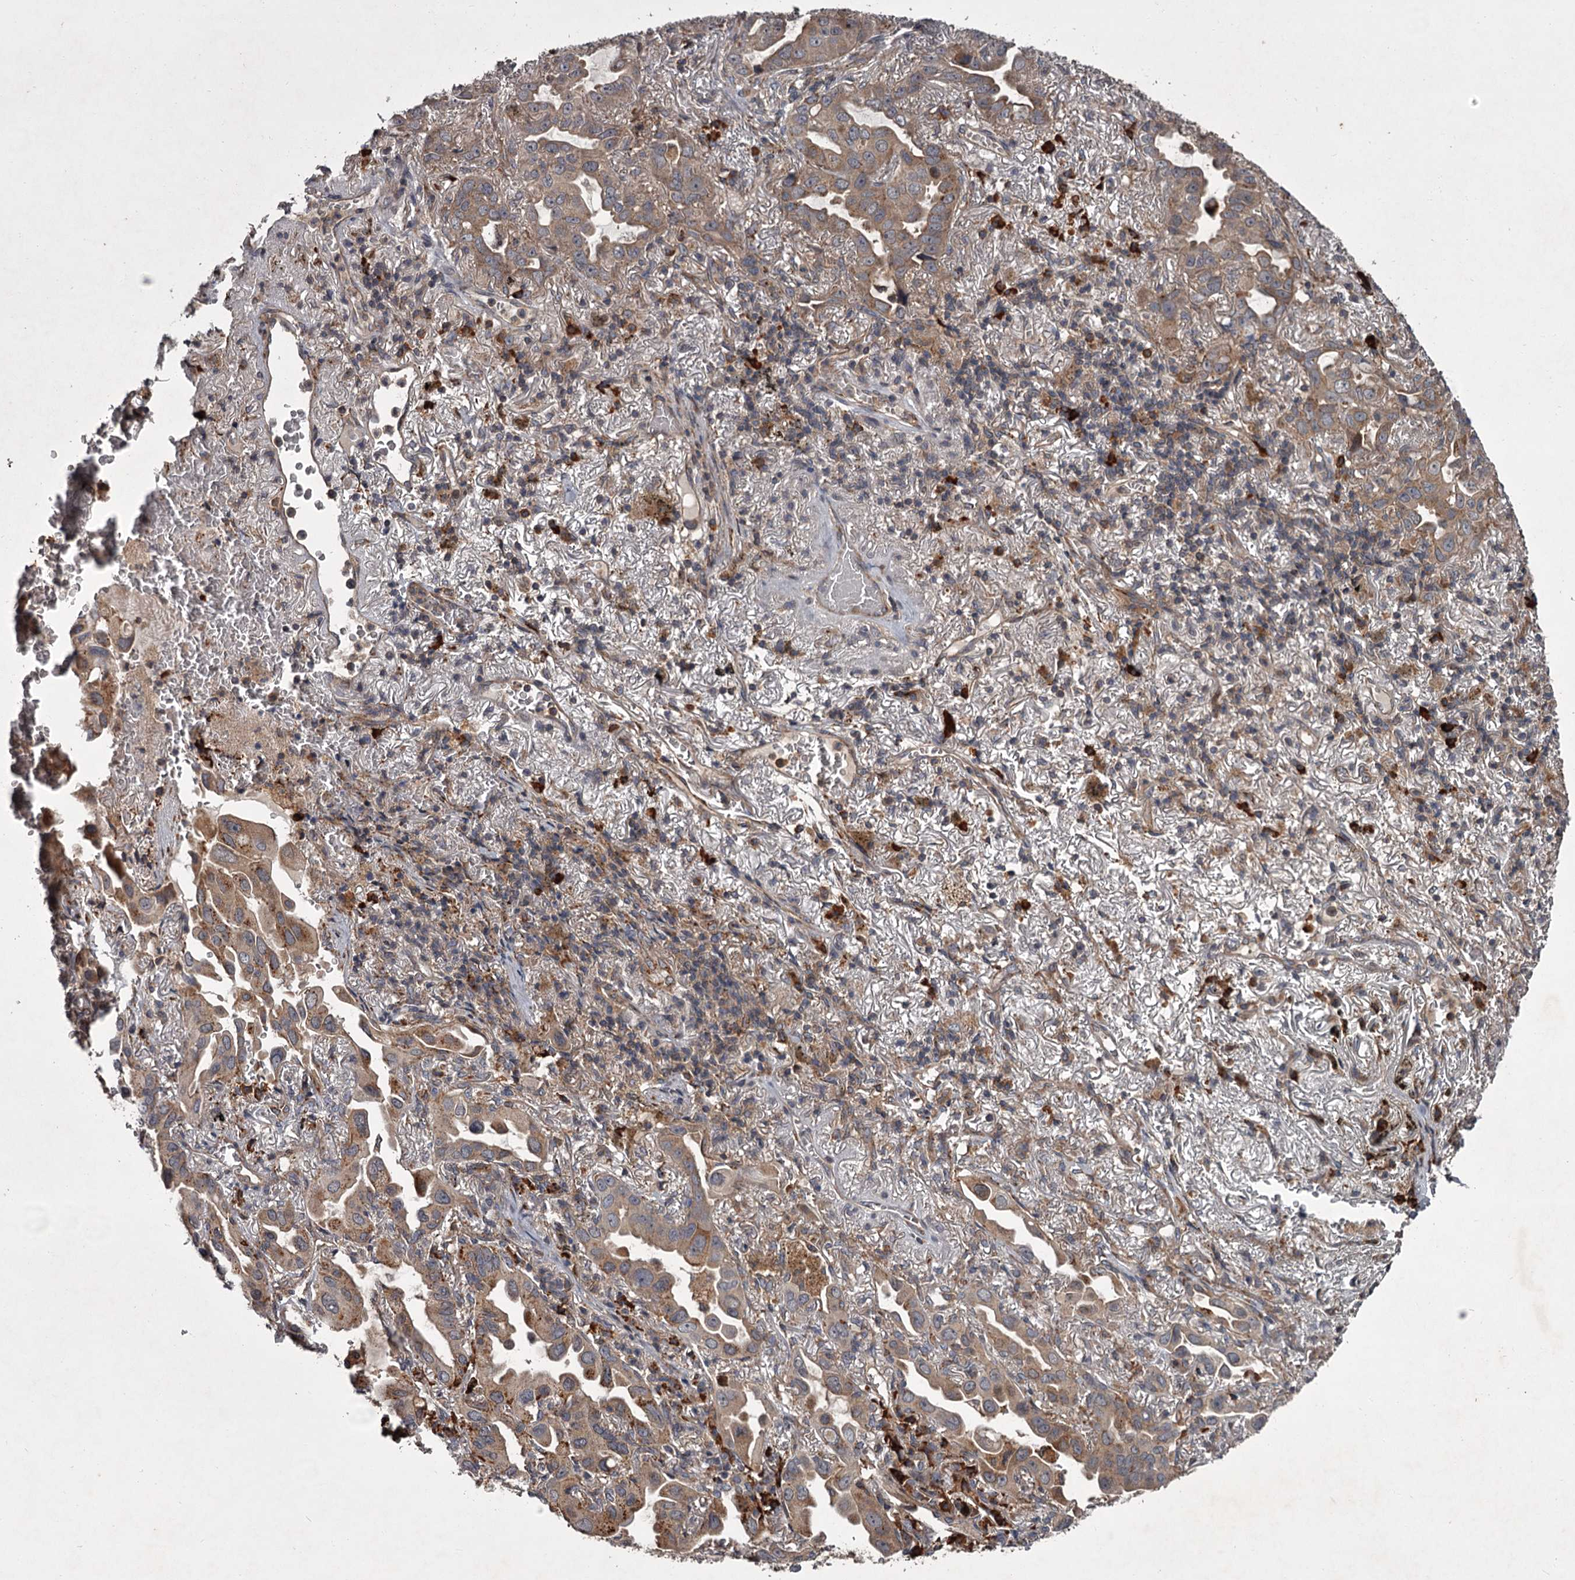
{"staining": {"intensity": "moderate", "quantity": ">75%", "location": "cytoplasmic/membranous"}, "tissue": "lung cancer", "cell_type": "Tumor cells", "image_type": "cancer", "snomed": [{"axis": "morphology", "description": "Adenocarcinoma, NOS"}, {"axis": "topography", "description": "Lung"}], "caption": "An immunohistochemistry micrograph of neoplastic tissue is shown. Protein staining in brown highlights moderate cytoplasmic/membranous positivity in adenocarcinoma (lung) within tumor cells. (IHC, brightfield microscopy, high magnification).", "gene": "UNC93B1", "patient": {"sex": "male", "age": 64}}